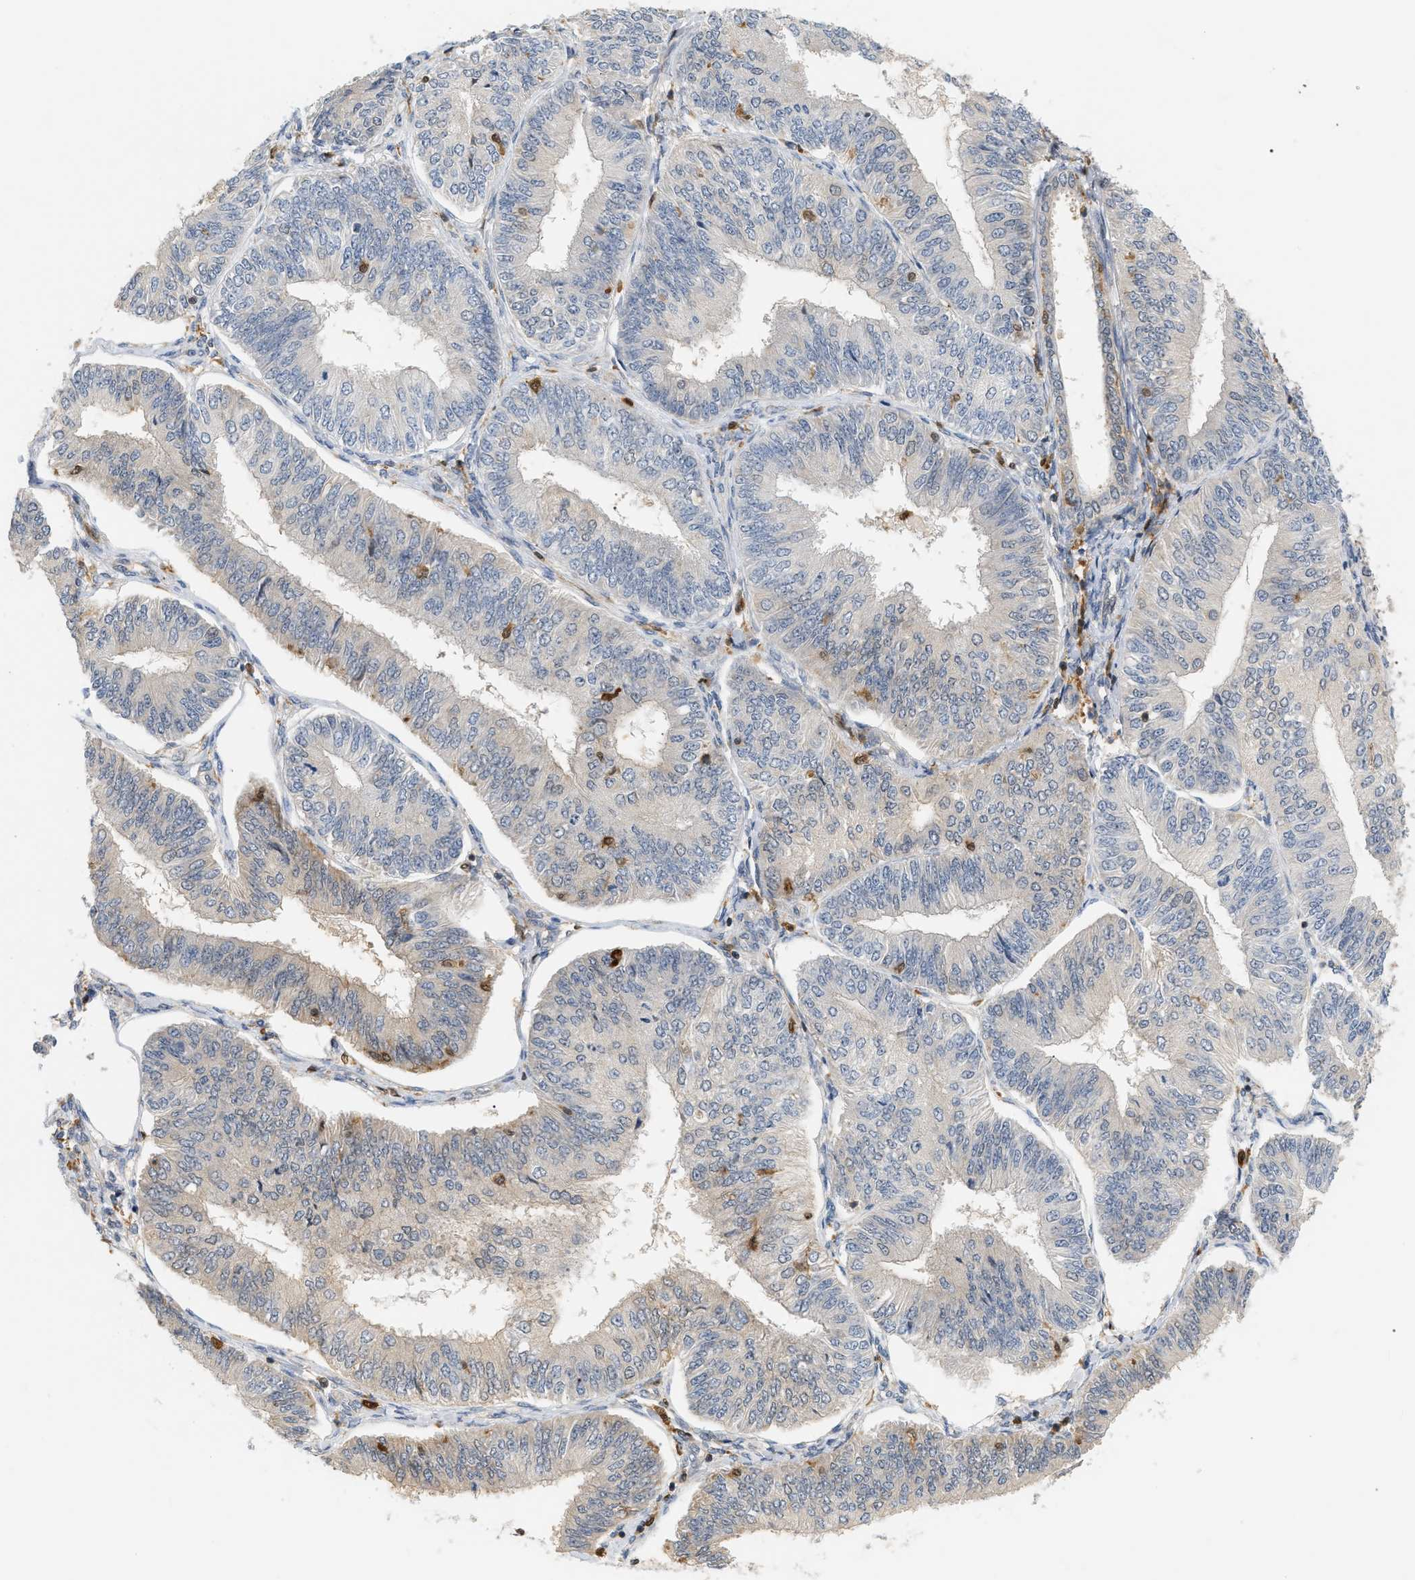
{"staining": {"intensity": "negative", "quantity": "none", "location": "none"}, "tissue": "endometrial cancer", "cell_type": "Tumor cells", "image_type": "cancer", "snomed": [{"axis": "morphology", "description": "Adenocarcinoma, NOS"}, {"axis": "topography", "description": "Endometrium"}], "caption": "The micrograph displays no staining of tumor cells in endometrial adenocarcinoma. Nuclei are stained in blue.", "gene": "PYCARD", "patient": {"sex": "female", "age": 58}}